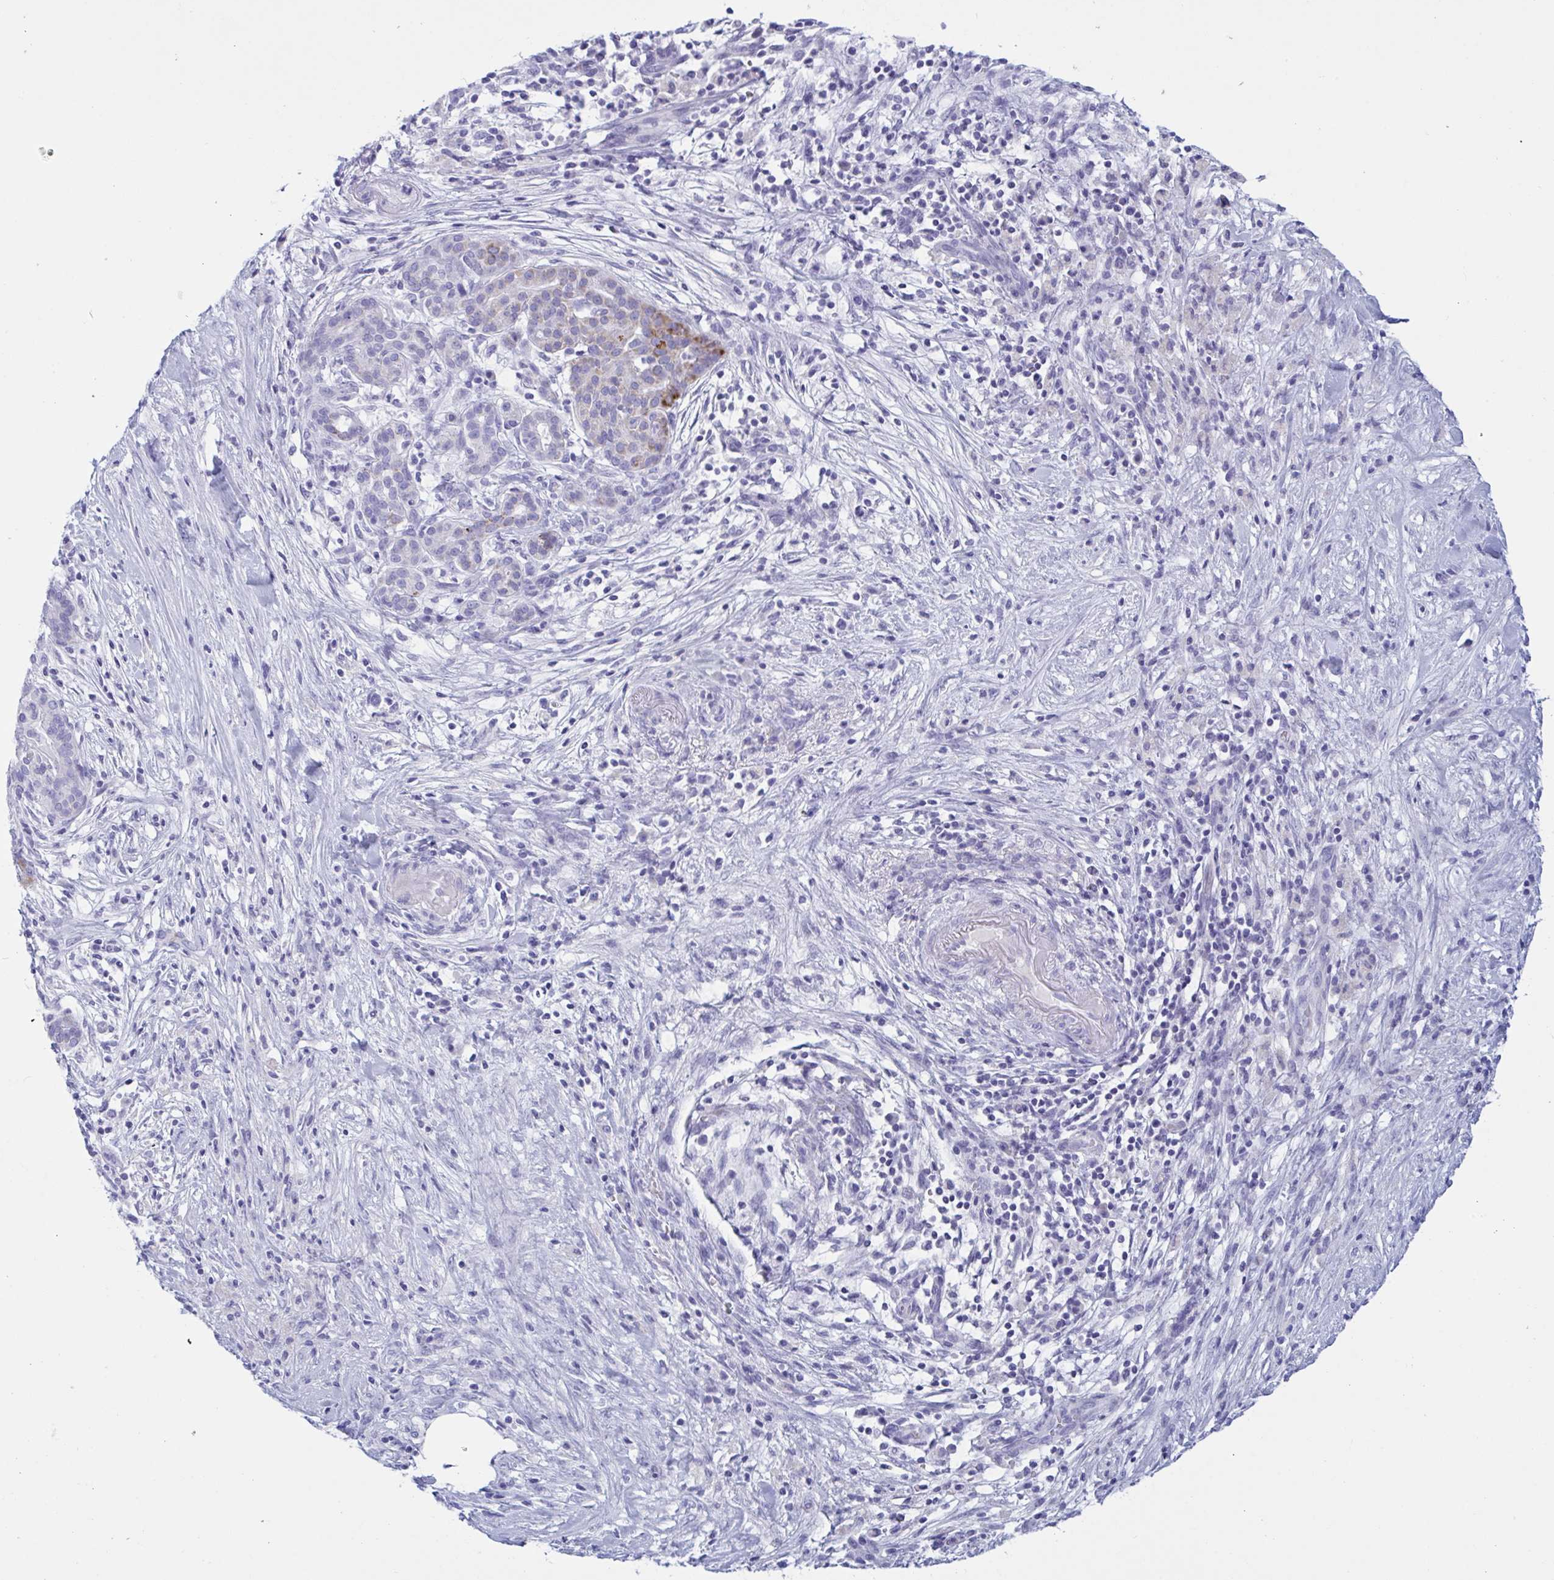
{"staining": {"intensity": "moderate", "quantity": "<25%", "location": "cytoplasmic/membranous"}, "tissue": "pancreatic cancer", "cell_type": "Tumor cells", "image_type": "cancer", "snomed": [{"axis": "morphology", "description": "Adenocarcinoma, NOS"}, {"axis": "topography", "description": "Pancreas"}], "caption": "IHC (DAB) staining of human pancreatic cancer reveals moderate cytoplasmic/membranous protein positivity in about <25% of tumor cells.", "gene": "OXLD1", "patient": {"sex": "male", "age": 44}}